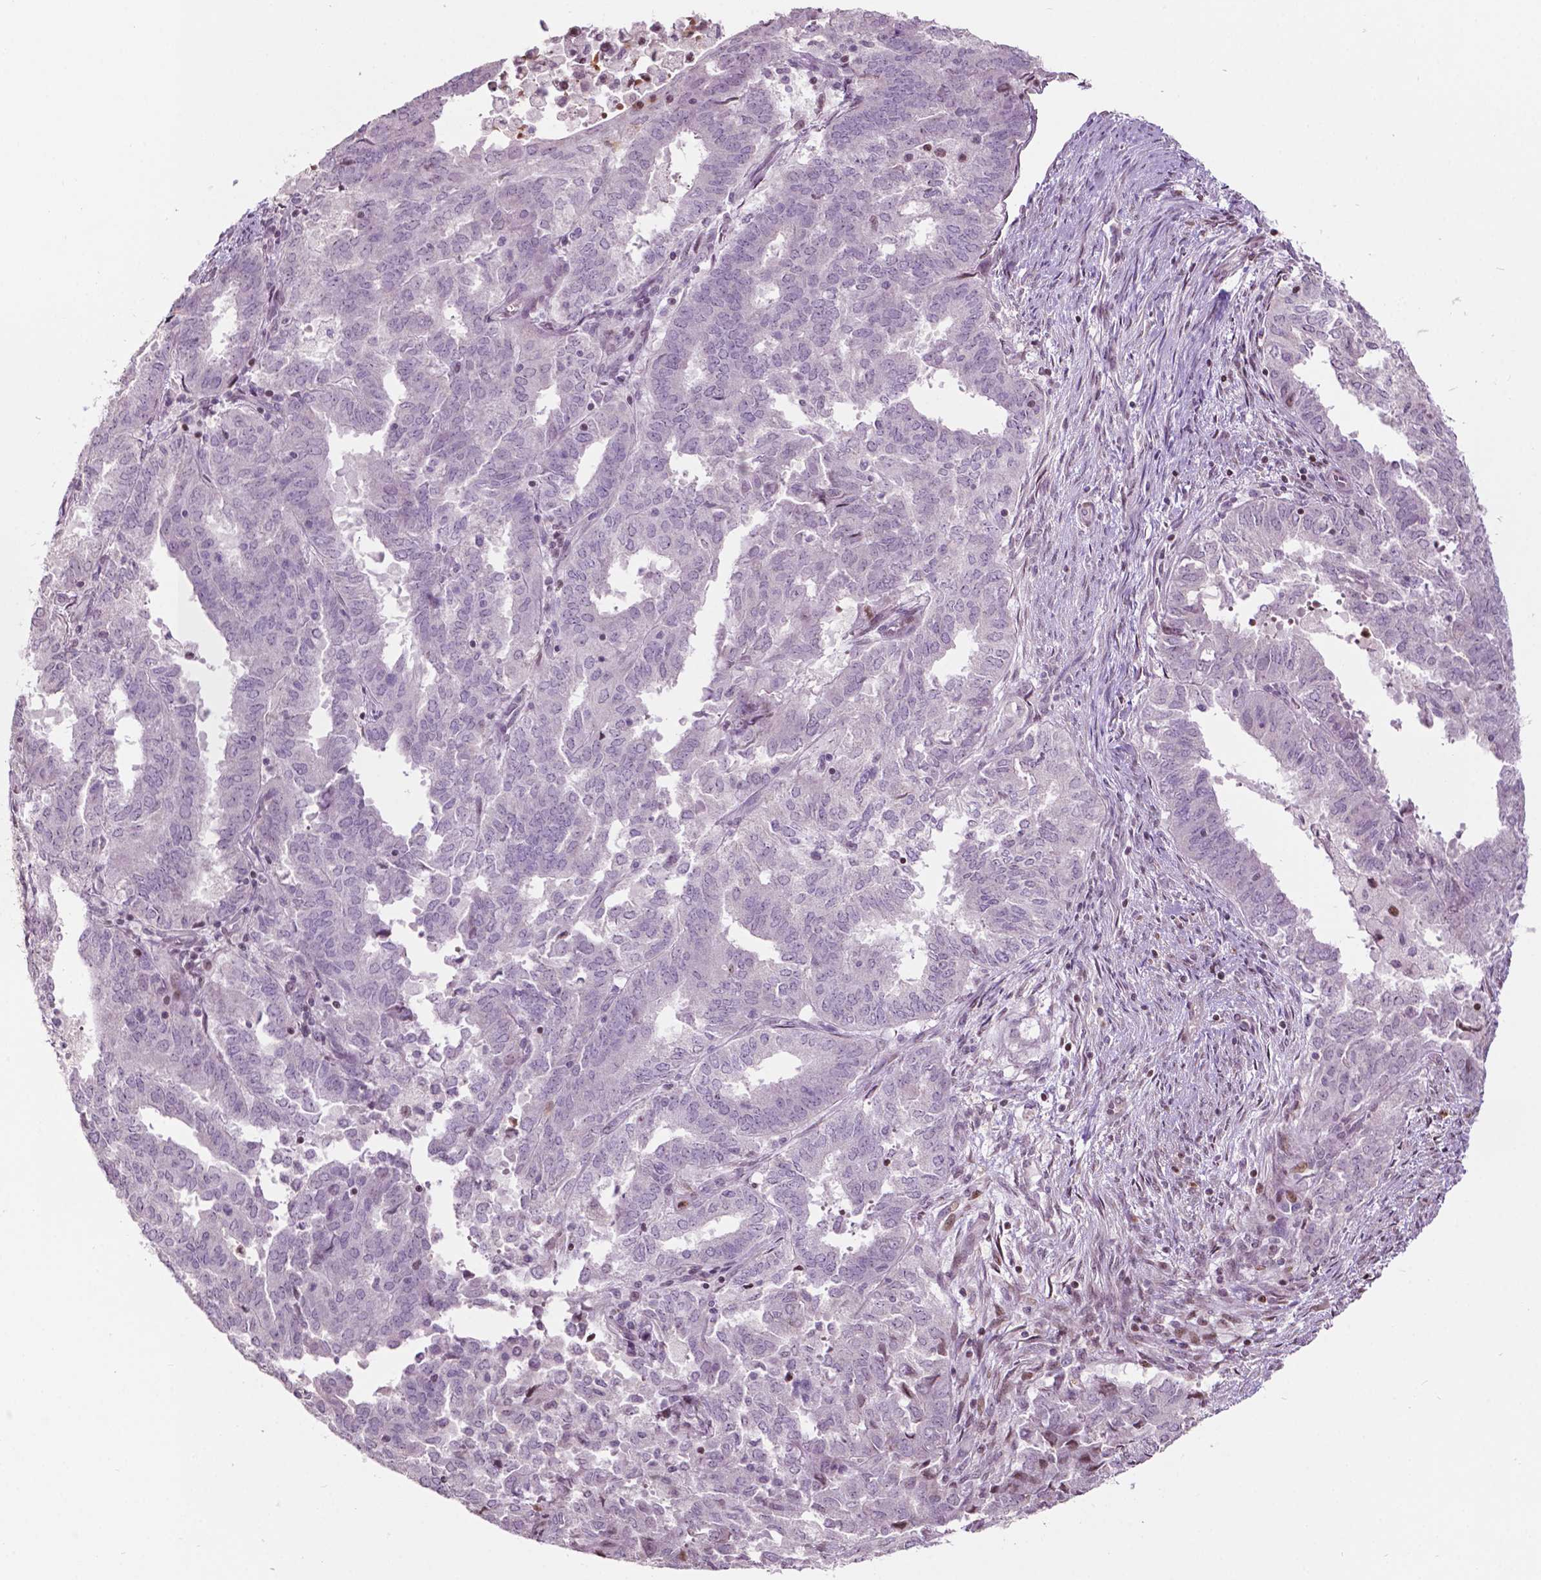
{"staining": {"intensity": "negative", "quantity": "none", "location": "none"}, "tissue": "endometrial cancer", "cell_type": "Tumor cells", "image_type": "cancer", "snomed": [{"axis": "morphology", "description": "Adenocarcinoma, NOS"}, {"axis": "topography", "description": "Endometrium"}], "caption": "This is an IHC image of human endometrial adenocarcinoma. There is no staining in tumor cells.", "gene": "PTPN18", "patient": {"sex": "female", "age": 72}}